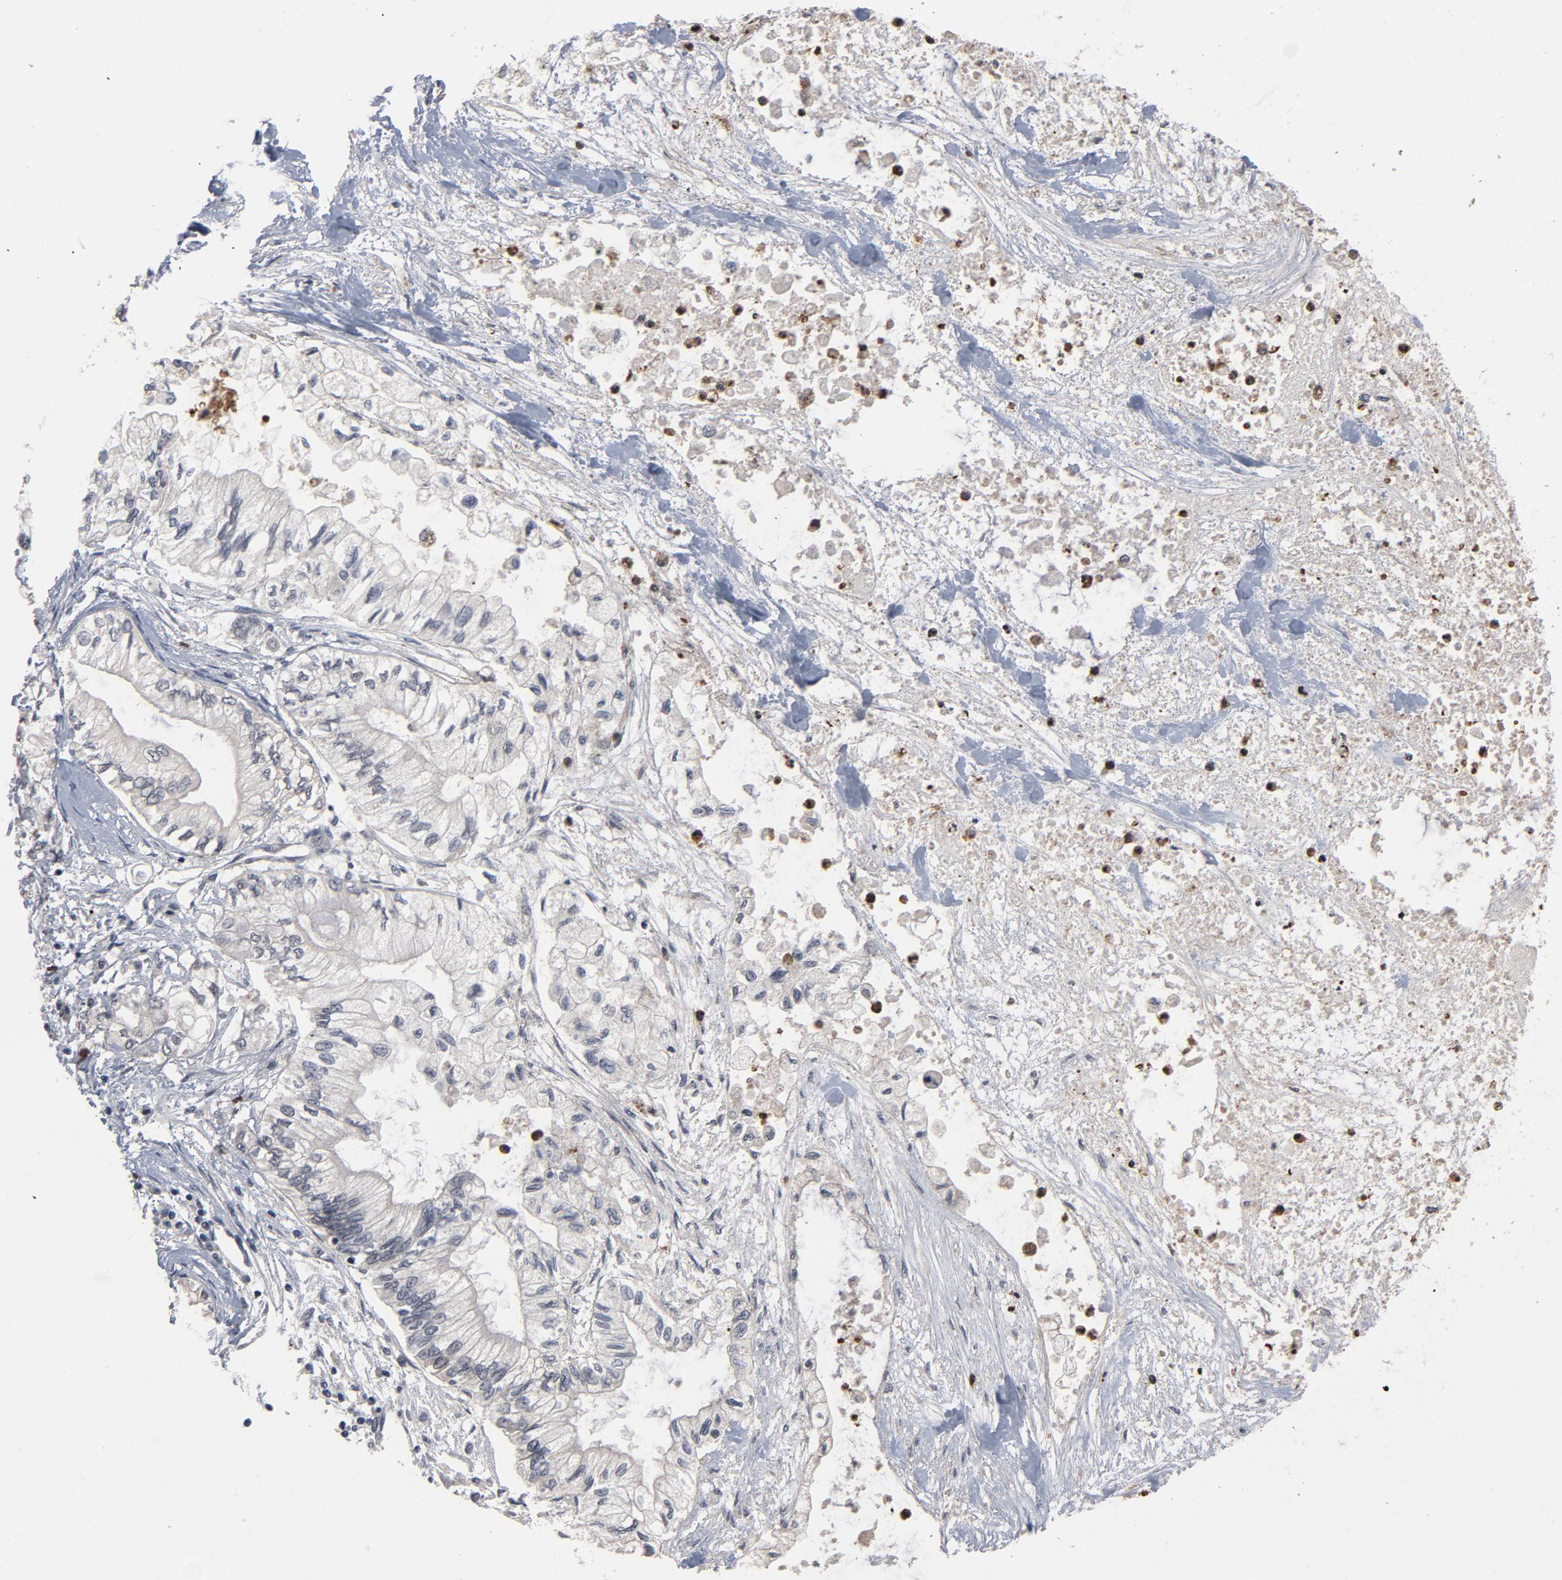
{"staining": {"intensity": "negative", "quantity": "none", "location": "none"}, "tissue": "pancreatic cancer", "cell_type": "Tumor cells", "image_type": "cancer", "snomed": [{"axis": "morphology", "description": "Adenocarcinoma, NOS"}, {"axis": "topography", "description": "Pancreas"}], "caption": "Pancreatic cancer was stained to show a protein in brown. There is no significant positivity in tumor cells. (Stains: DAB (3,3'-diaminobenzidine) immunohistochemistry (IHC) with hematoxylin counter stain, Microscopy: brightfield microscopy at high magnification).", "gene": "RTL5", "patient": {"sex": "male", "age": 79}}